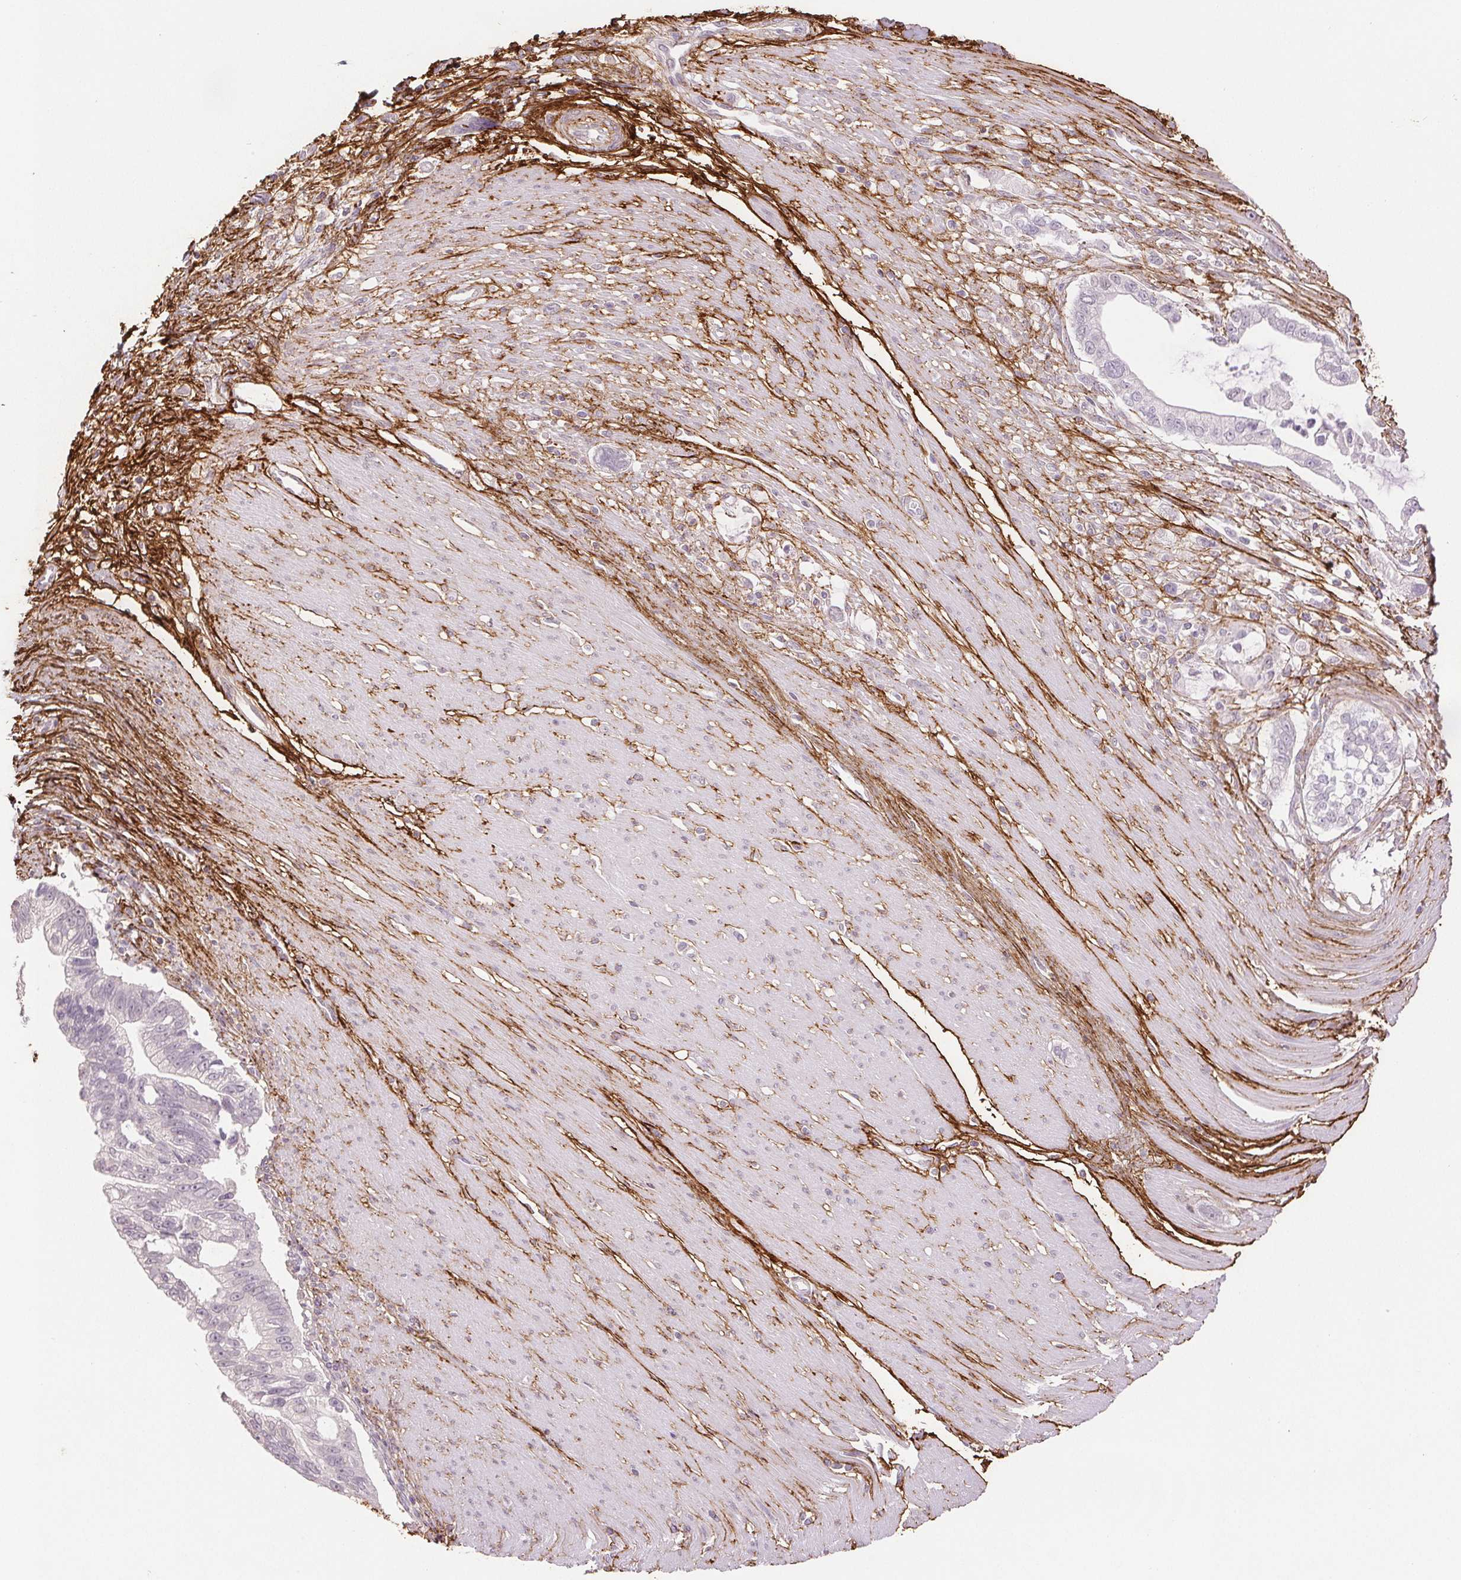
{"staining": {"intensity": "negative", "quantity": "none", "location": "none"}, "tissue": "pancreatic cancer", "cell_type": "Tumor cells", "image_type": "cancer", "snomed": [{"axis": "morphology", "description": "Adenocarcinoma, NOS"}, {"axis": "topography", "description": "Pancreas"}], "caption": "Immunohistochemical staining of human pancreatic cancer (adenocarcinoma) displays no significant expression in tumor cells.", "gene": "FBN1", "patient": {"sex": "male", "age": 70}}